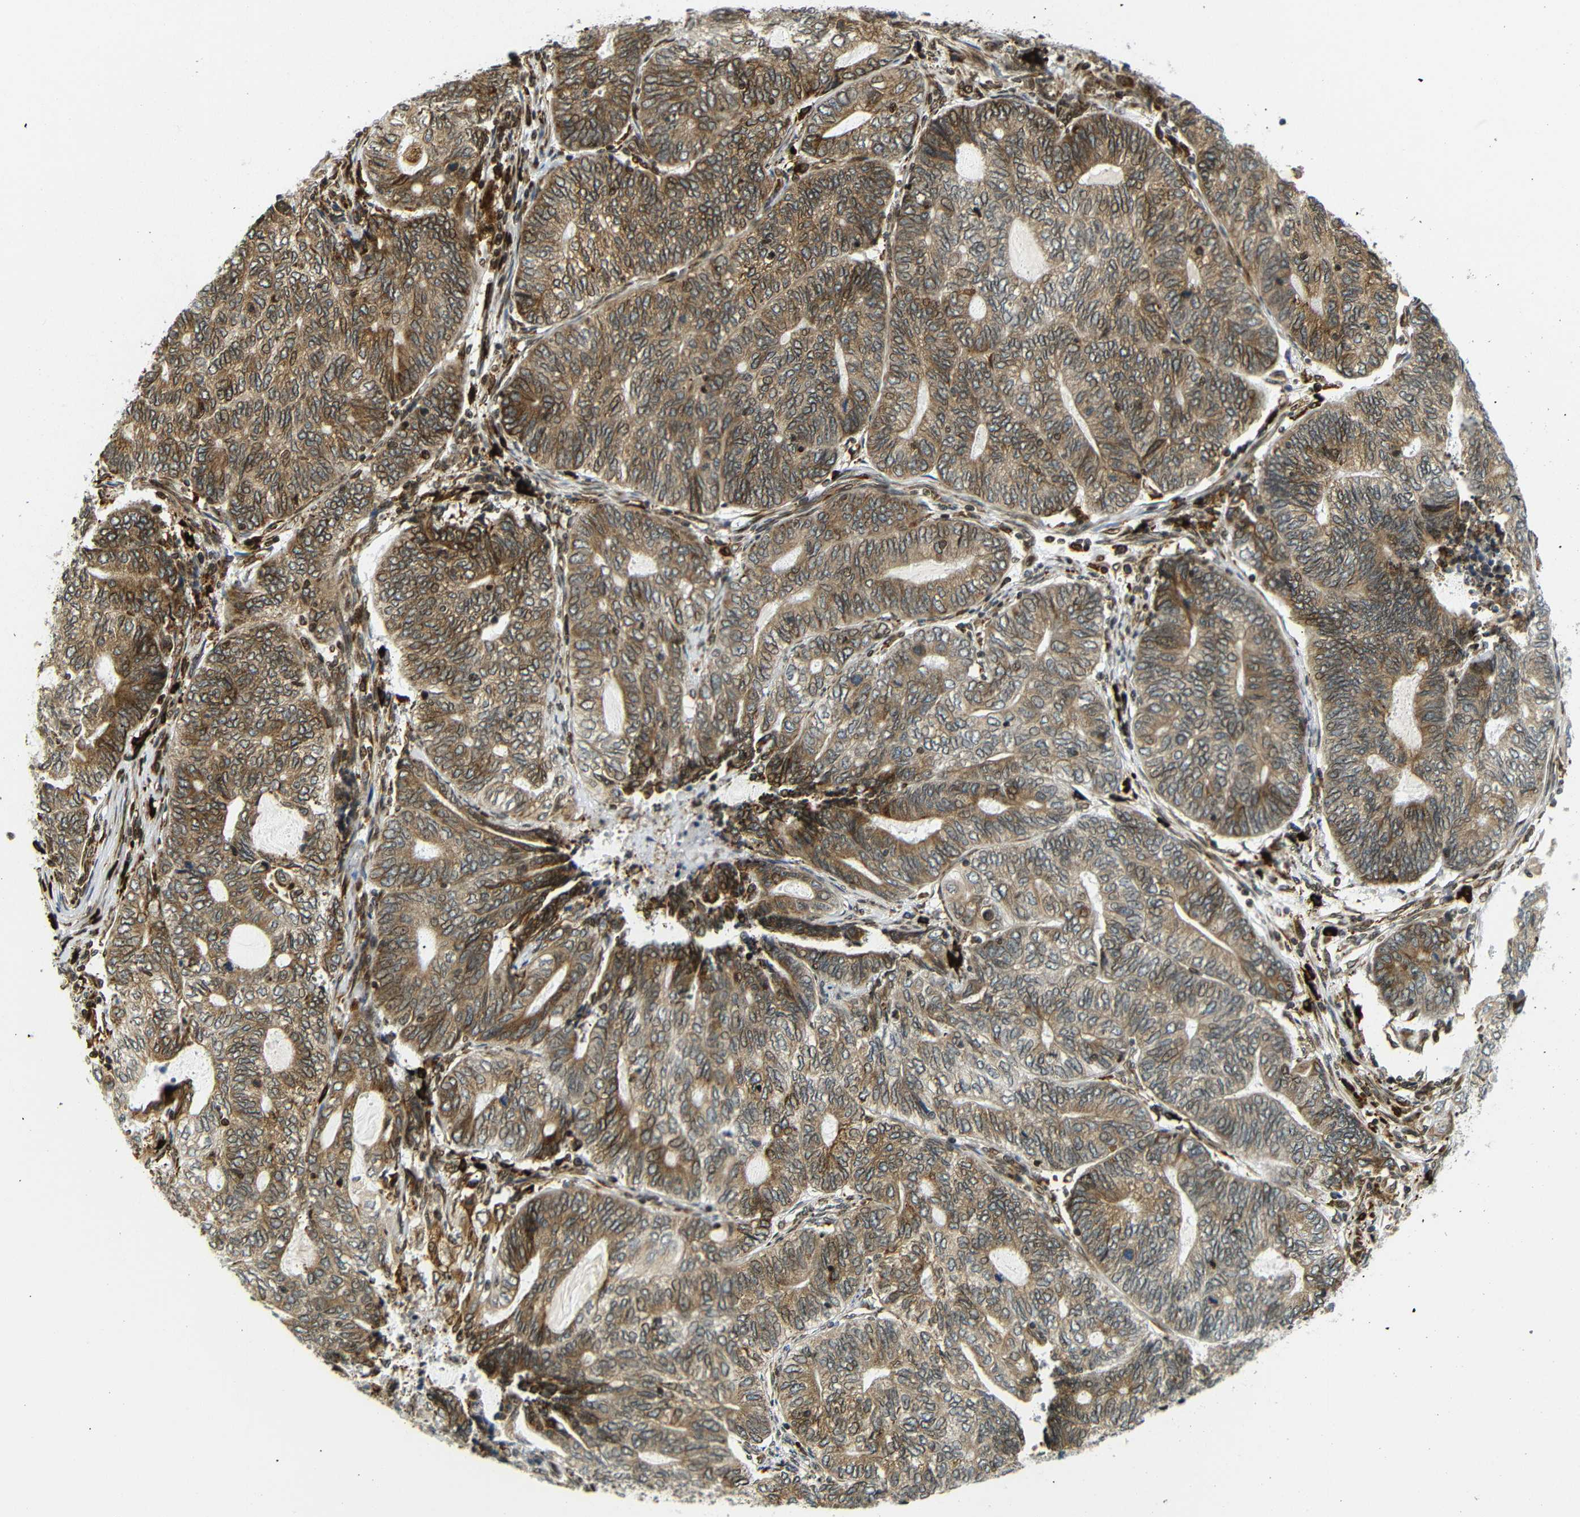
{"staining": {"intensity": "moderate", "quantity": ">75%", "location": "cytoplasmic/membranous"}, "tissue": "endometrial cancer", "cell_type": "Tumor cells", "image_type": "cancer", "snomed": [{"axis": "morphology", "description": "Adenocarcinoma, NOS"}, {"axis": "topography", "description": "Uterus"}, {"axis": "topography", "description": "Endometrium"}], "caption": "A medium amount of moderate cytoplasmic/membranous staining is appreciated in approximately >75% of tumor cells in endometrial cancer (adenocarcinoma) tissue.", "gene": "SPCS2", "patient": {"sex": "female", "age": 70}}